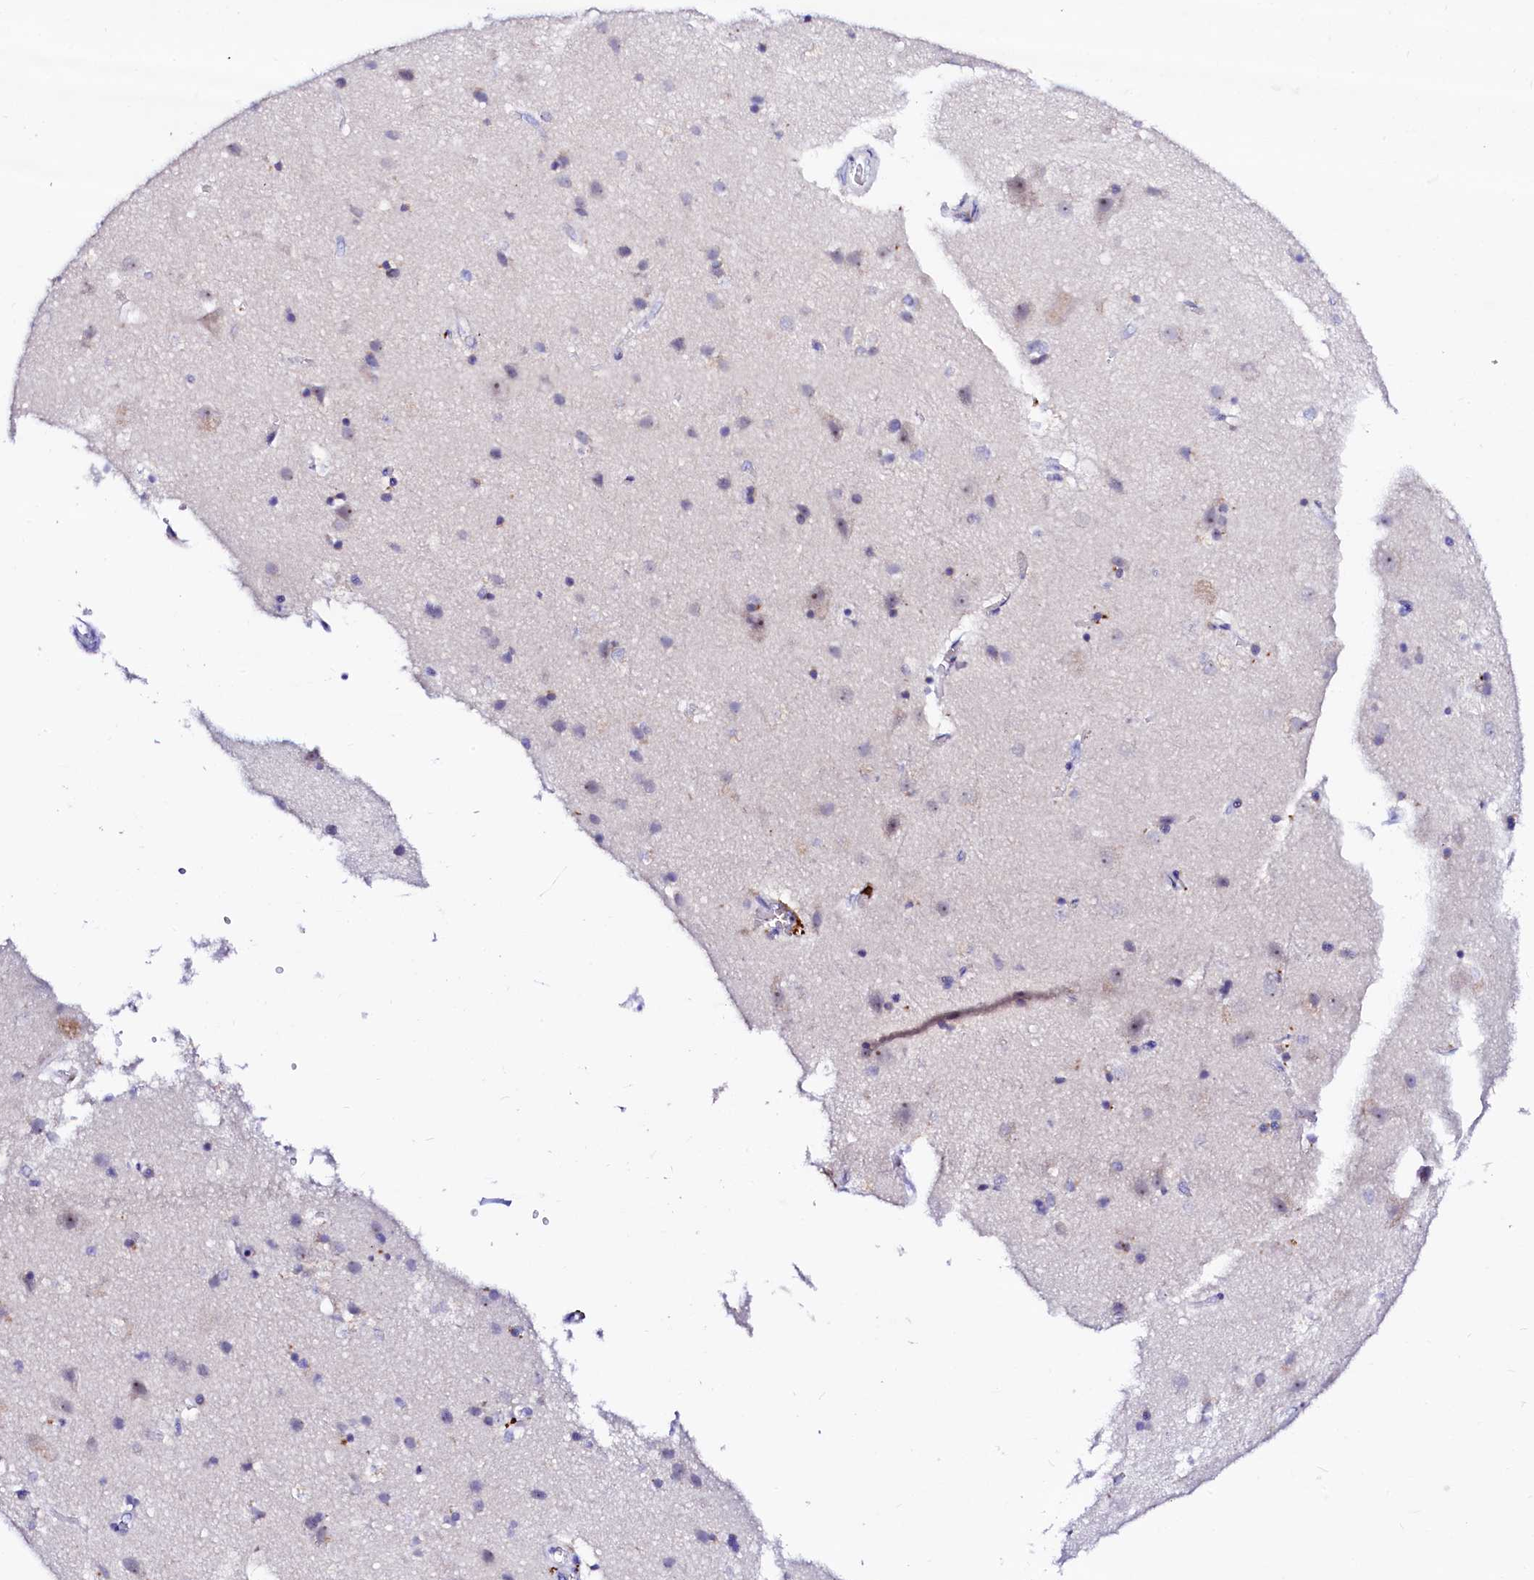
{"staining": {"intensity": "negative", "quantity": "none", "location": "none"}, "tissue": "cerebral cortex", "cell_type": "Endothelial cells", "image_type": "normal", "snomed": [{"axis": "morphology", "description": "Normal tissue, NOS"}, {"axis": "topography", "description": "Cerebral cortex"}], "caption": "Micrograph shows no protein positivity in endothelial cells of benign cerebral cortex.", "gene": "BTBD16", "patient": {"sex": "male", "age": 54}}